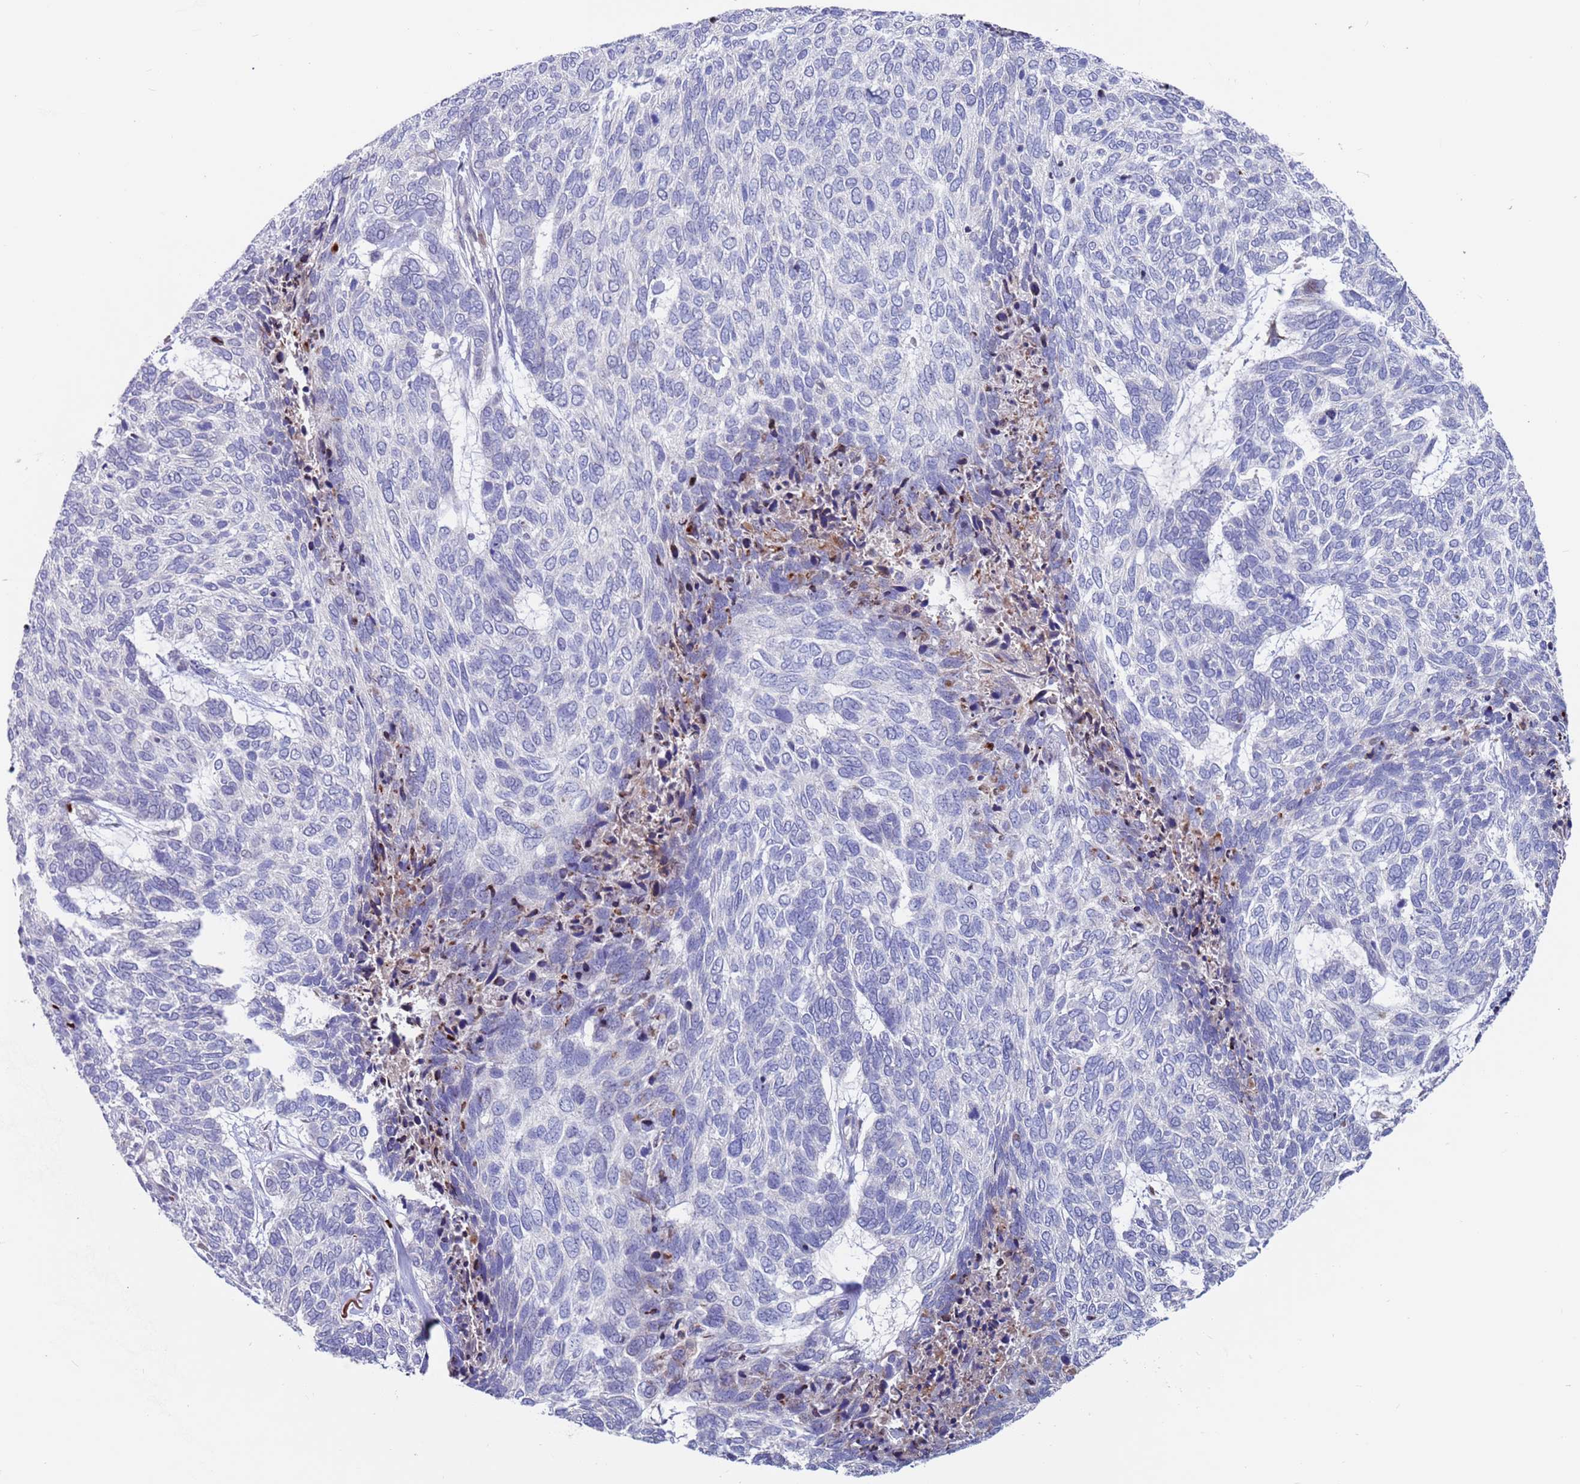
{"staining": {"intensity": "negative", "quantity": "none", "location": "none"}, "tissue": "skin cancer", "cell_type": "Tumor cells", "image_type": "cancer", "snomed": [{"axis": "morphology", "description": "Basal cell carcinoma"}, {"axis": "topography", "description": "Skin"}], "caption": "DAB immunohistochemical staining of human skin basal cell carcinoma shows no significant positivity in tumor cells.", "gene": "FBXO27", "patient": {"sex": "female", "age": 65}}